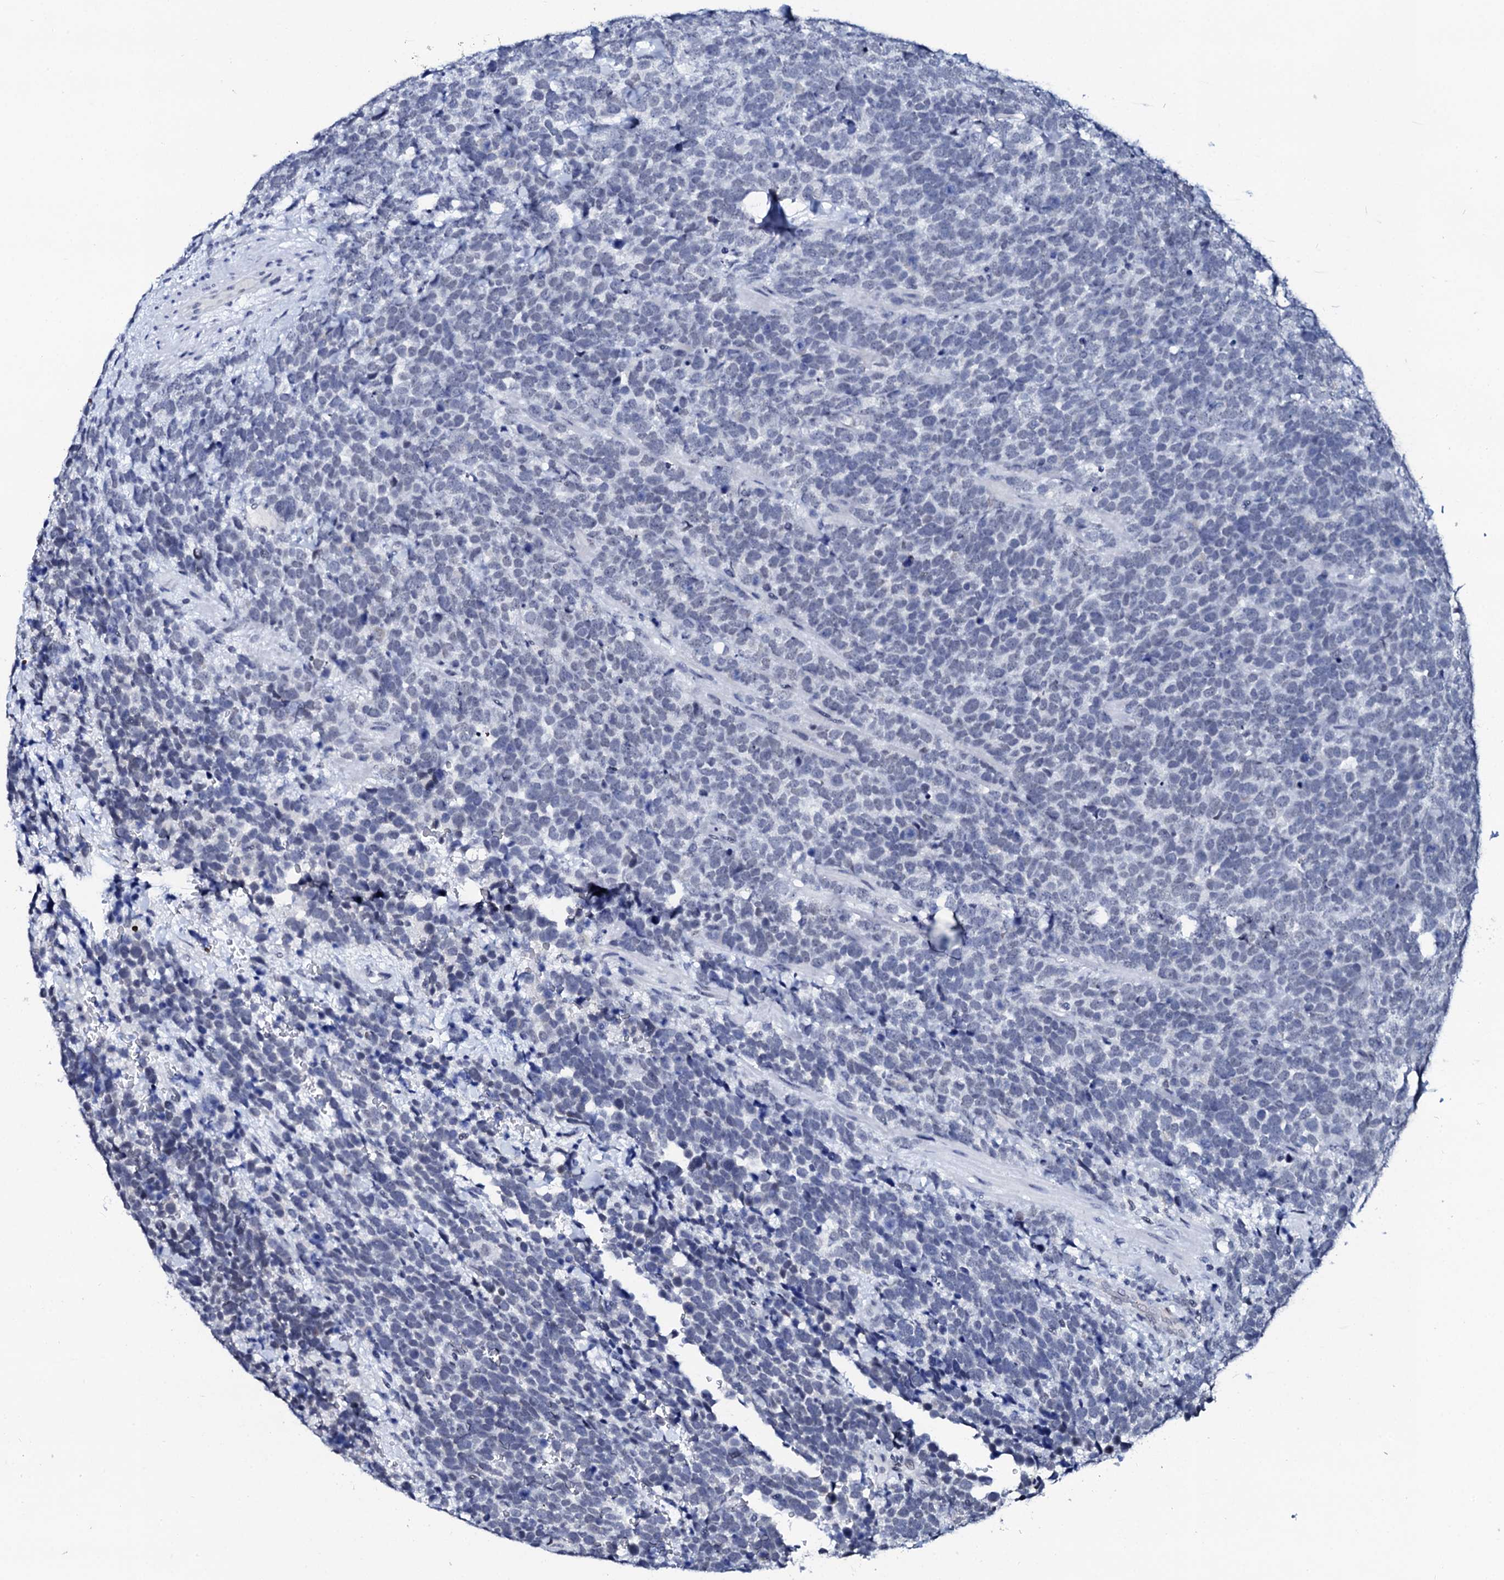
{"staining": {"intensity": "negative", "quantity": "none", "location": "none"}, "tissue": "urothelial cancer", "cell_type": "Tumor cells", "image_type": "cancer", "snomed": [{"axis": "morphology", "description": "Urothelial carcinoma, High grade"}, {"axis": "topography", "description": "Urinary bladder"}], "caption": "Urothelial cancer was stained to show a protein in brown. There is no significant staining in tumor cells.", "gene": "SPATA19", "patient": {"sex": "female", "age": 82}}